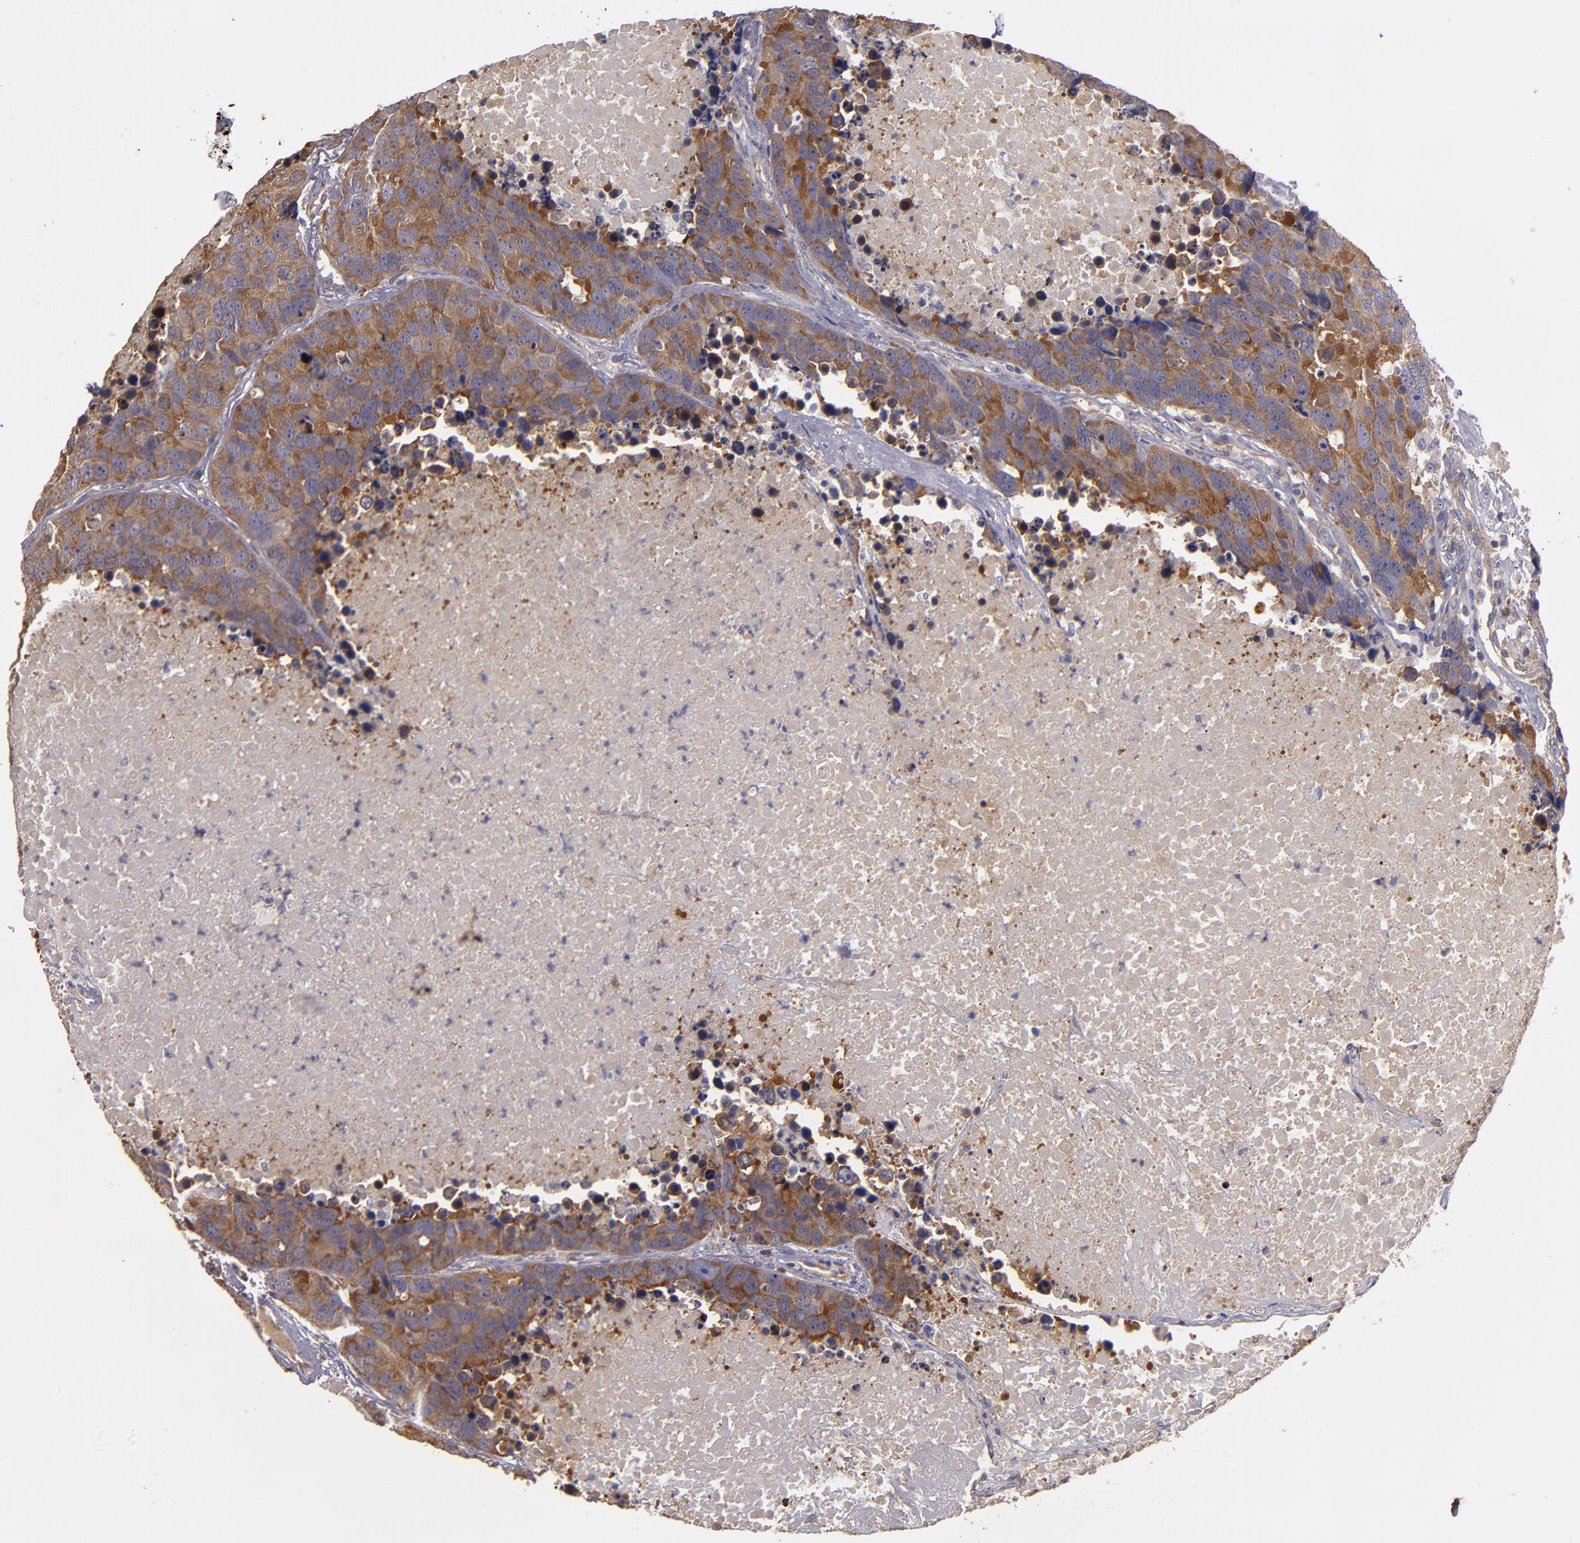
{"staining": {"intensity": "moderate", "quantity": ">75%", "location": "cytoplasmic/membranous"}, "tissue": "carcinoid", "cell_type": "Tumor cells", "image_type": "cancer", "snomed": [{"axis": "morphology", "description": "Carcinoid, malignant, NOS"}, {"axis": "topography", "description": "Lung"}], "caption": "A brown stain highlights moderate cytoplasmic/membranous expression of a protein in human malignant carcinoid tumor cells. (brown staining indicates protein expression, while blue staining denotes nuclei).", "gene": "CARS1", "patient": {"sex": "male", "age": 60}}